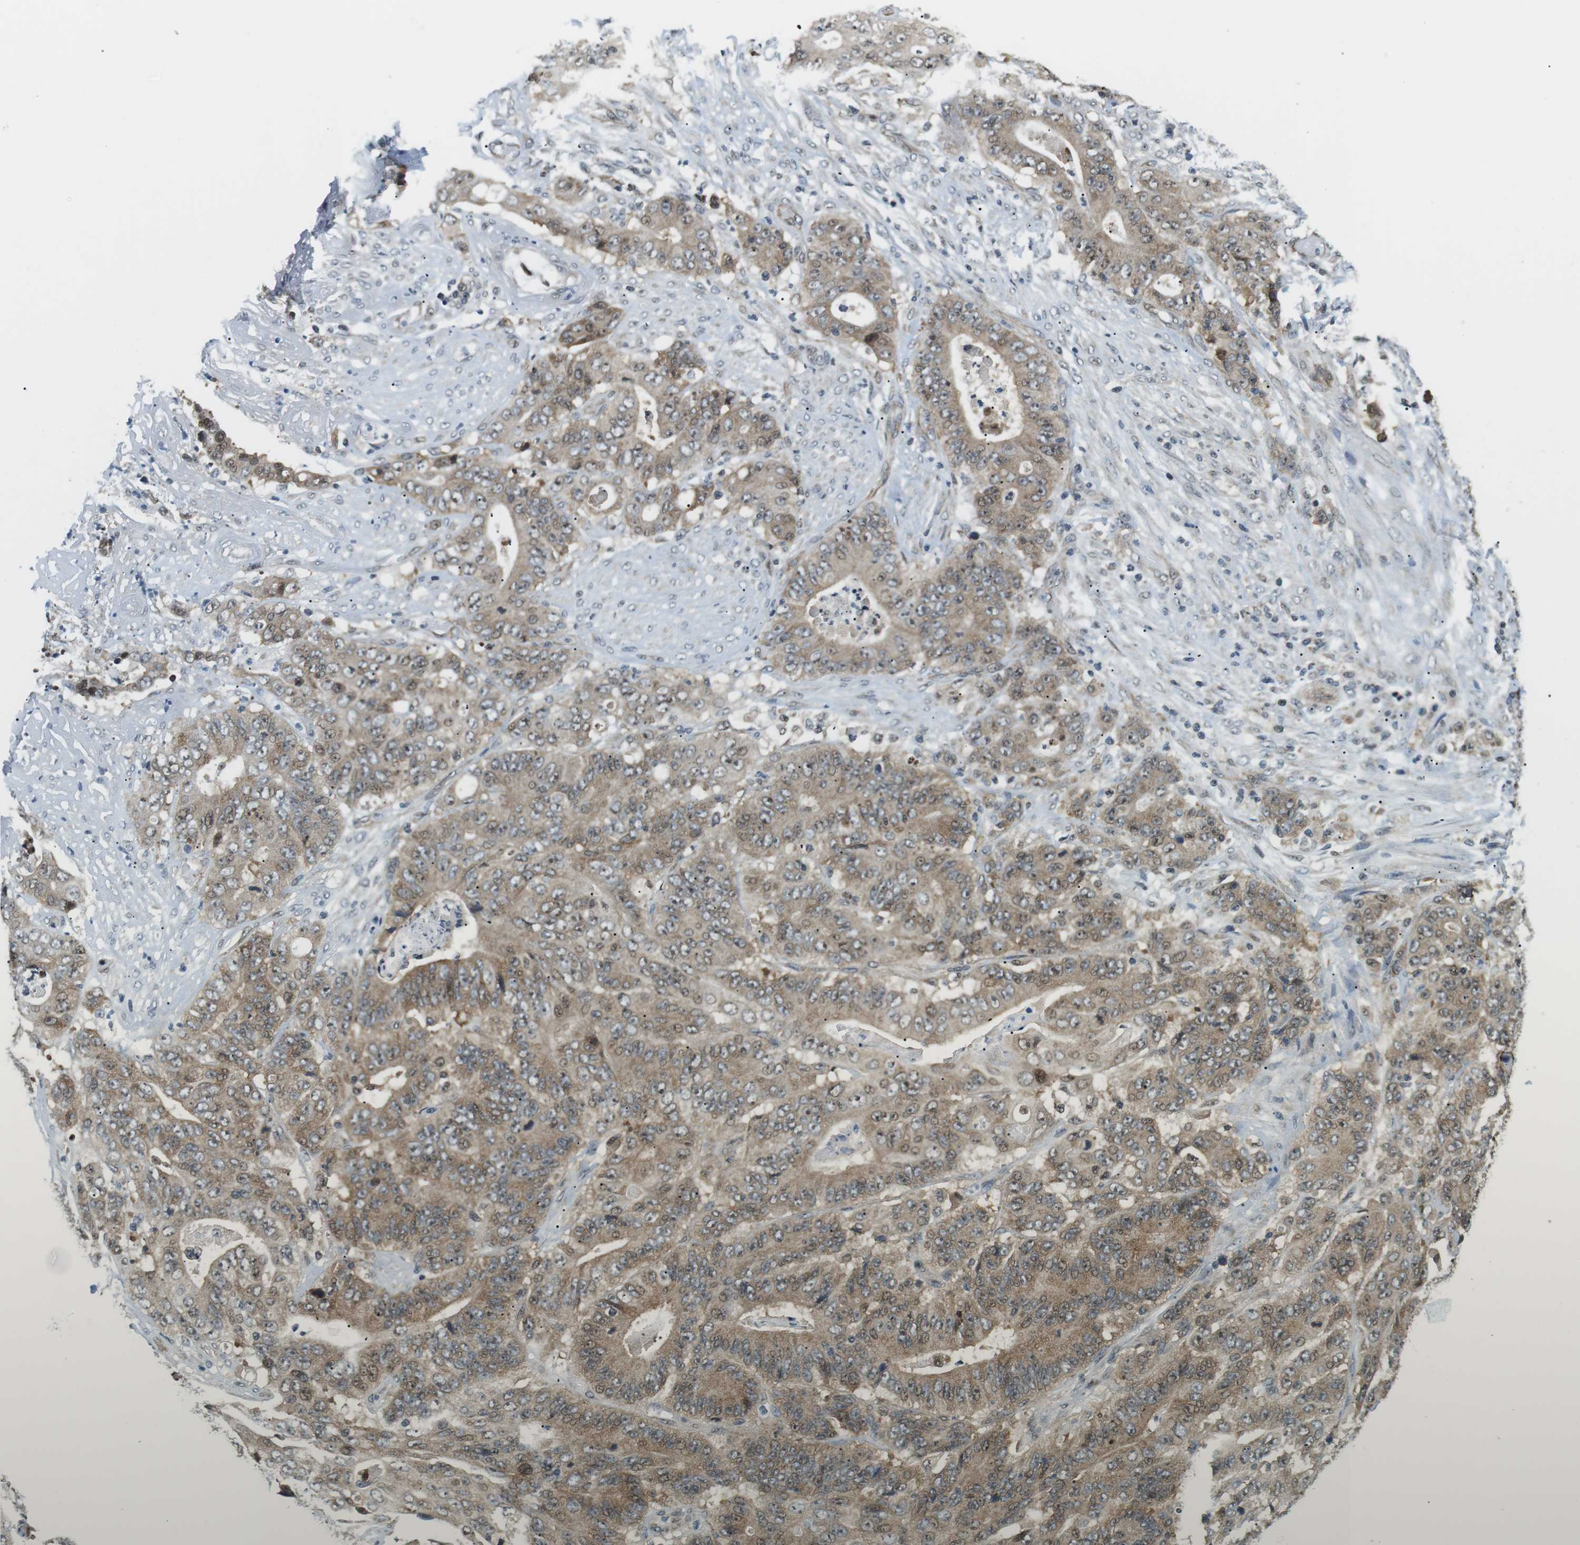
{"staining": {"intensity": "weak", "quantity": ">75%", "location": "cytoplasmic/membranous"}, "tissue": "stomach cancer", "cell_type": "Tumor cells", "image_type": "cancer", "snomed": [{"axis": "morphology", "description": "Adenocarcinoma, NOS"}, {"axis": "topography", "description": "Stomach"}], "caption": "Immunohistochemical staining of human stomach adenocarcinoma shows low levels of weak cytoplasmic/membranous positivity in about >75% of tumor cells.", "gene": "CSNK2B", "patient": {"sex": "female", "age": 73}}